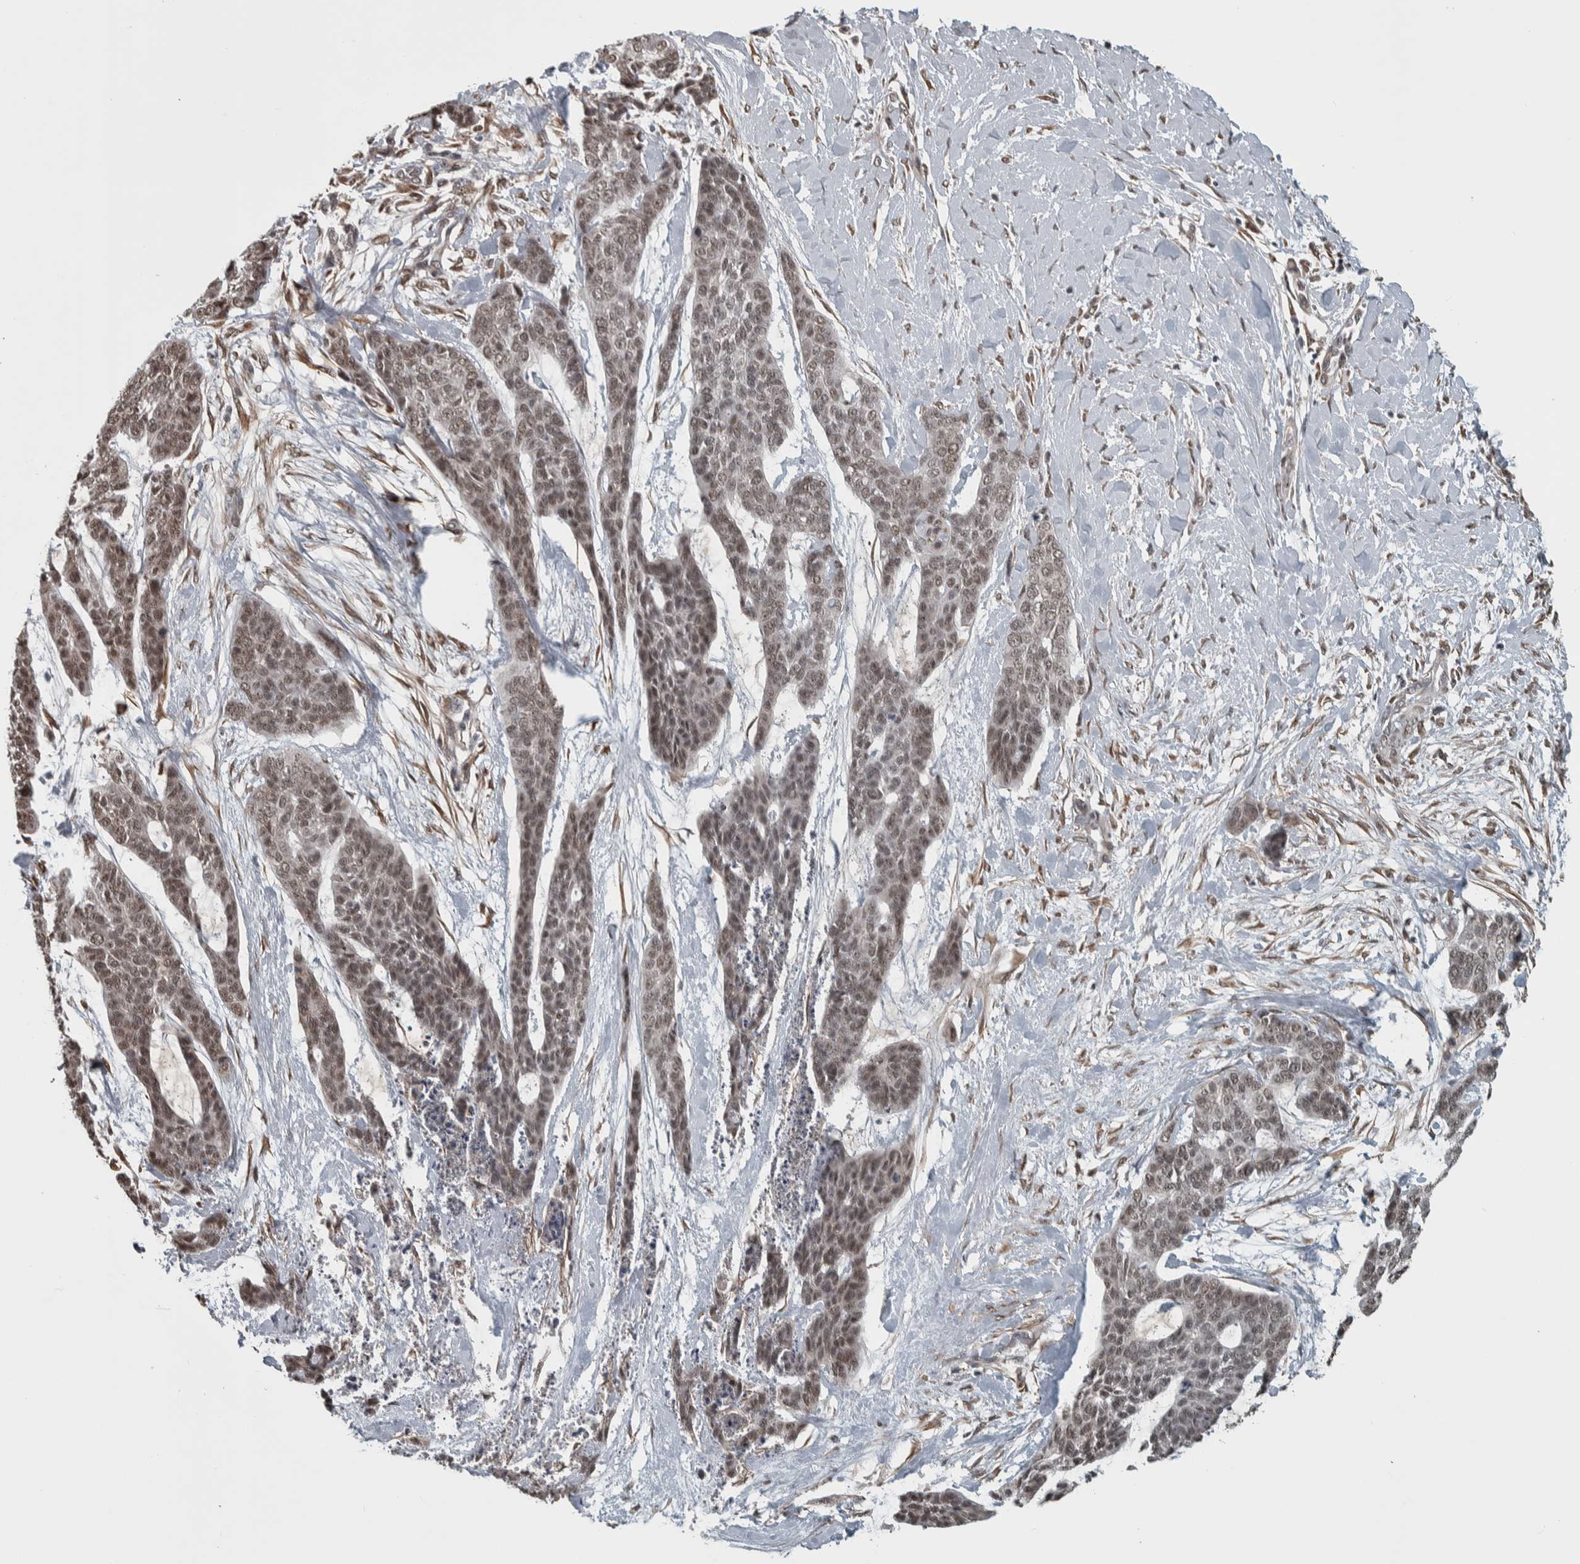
{"staining": {"intensity": "weak", "quantity": ">75%", "location": "nuclear"}, "tissue": "skin cancer", "cell_type": "Tumor cells", "image_type": "cancer", "snomed": [{"axis": "morphology", "description": "Basal cell carcinoma"}, {"axis": "topography", "description": "Skin"}], "caption": "Approximately >75% of tumor cells in human skin cancer display weak nuclear protein staining as visualized by brown immunohistochemical staining.", "gene": "DDX42", "patient": {"sex": "female", "age": 64}}